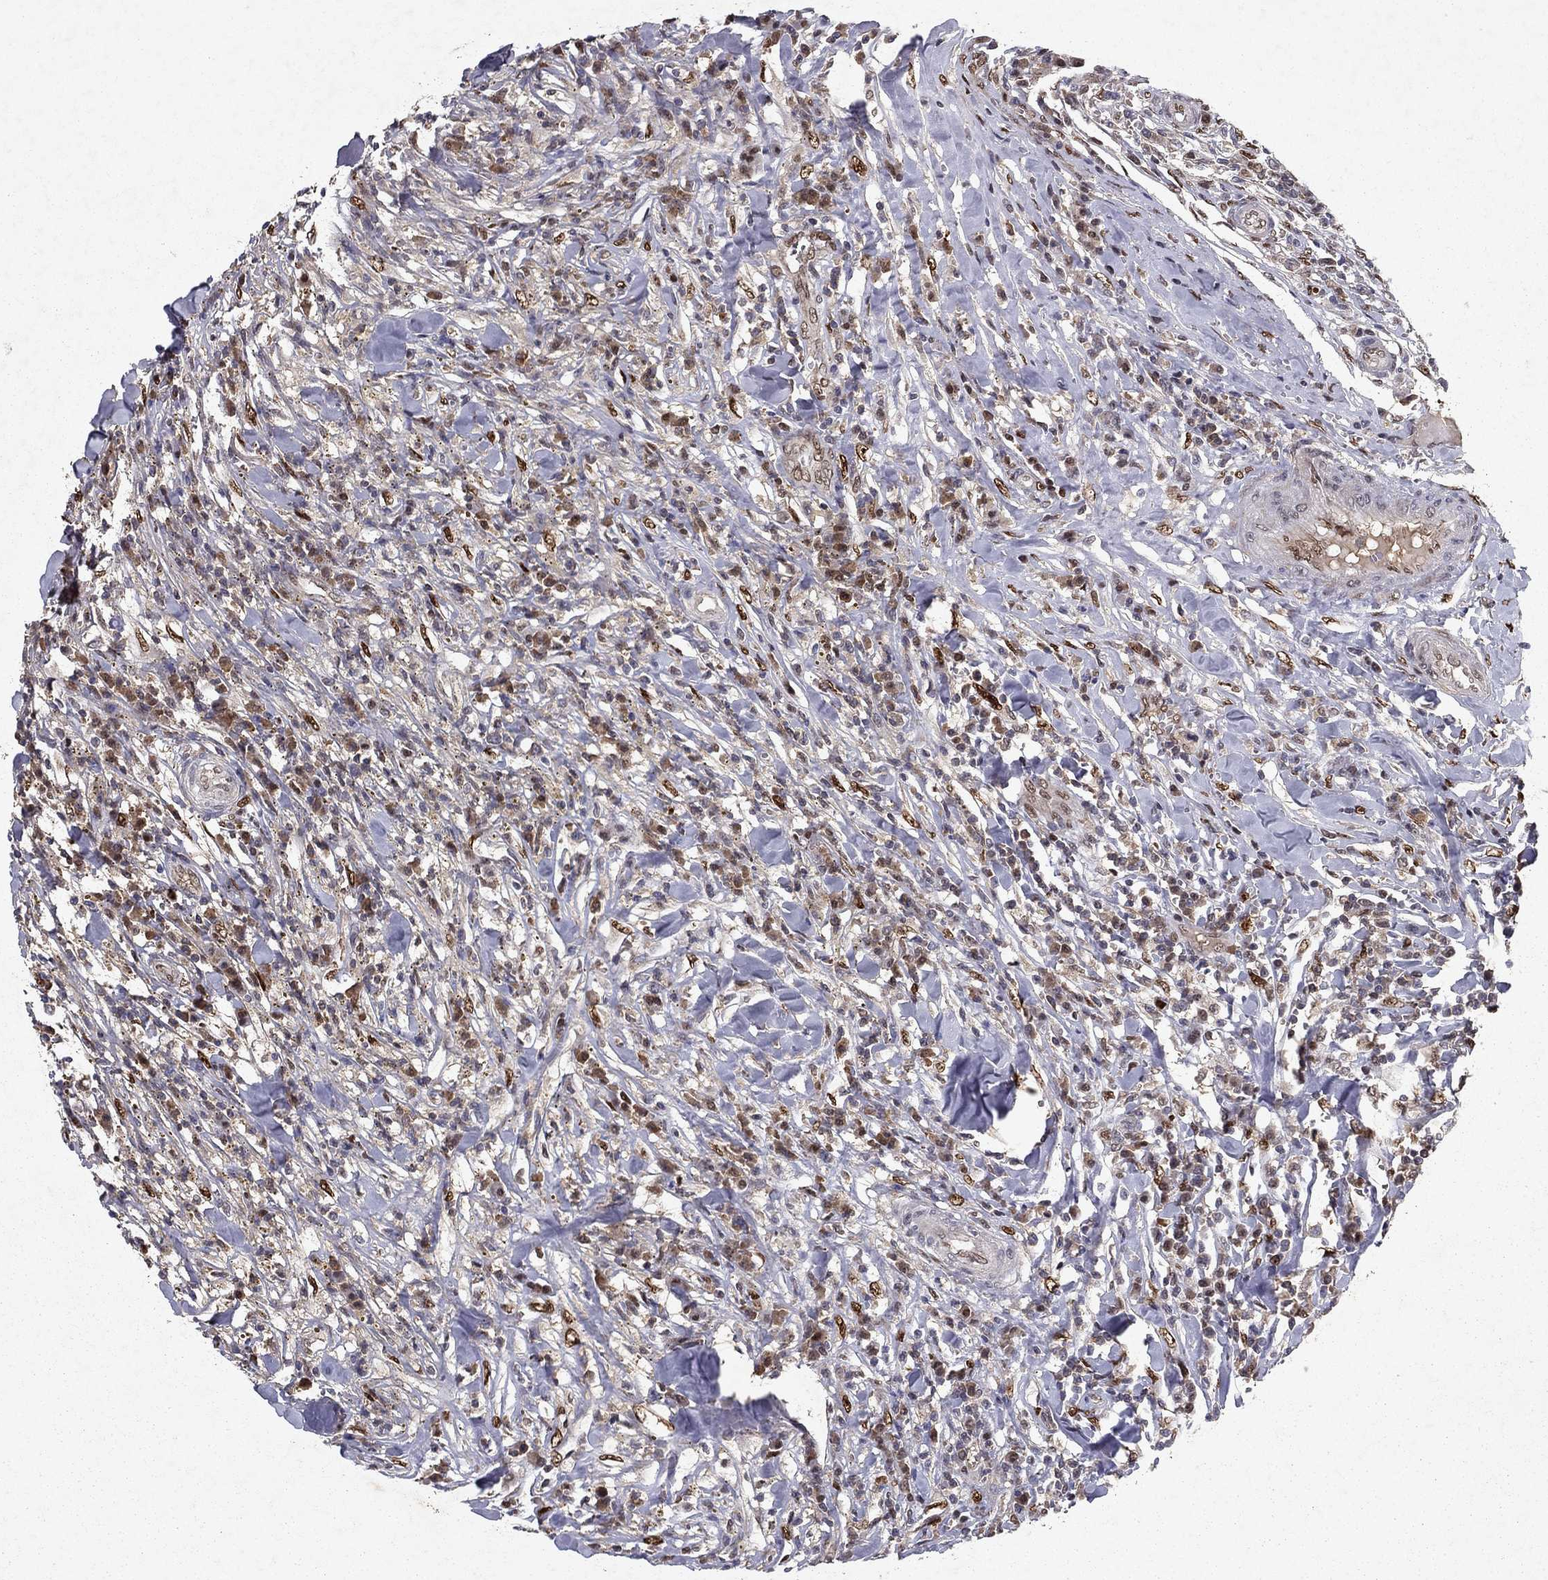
{"staining": {"intensity": "strong", "quantity": "25%-75%", "location": "nuclear"}, "tissue": "breast cancer", "cell_type": "Tumor cells", "image_type": "cancer", "snomed": [{"axis": "morphology", "description": "Duct carcinoma"}, {"axis": "topography", "description": "Breast"}], "caption": "Immunohistochemical staining of human breast cancer shows strong nuclear protein expression in approximately 25%-75% of tumor cells.", "gene": "CRTC1", "patient": {"sex": "female", "age": 30}}